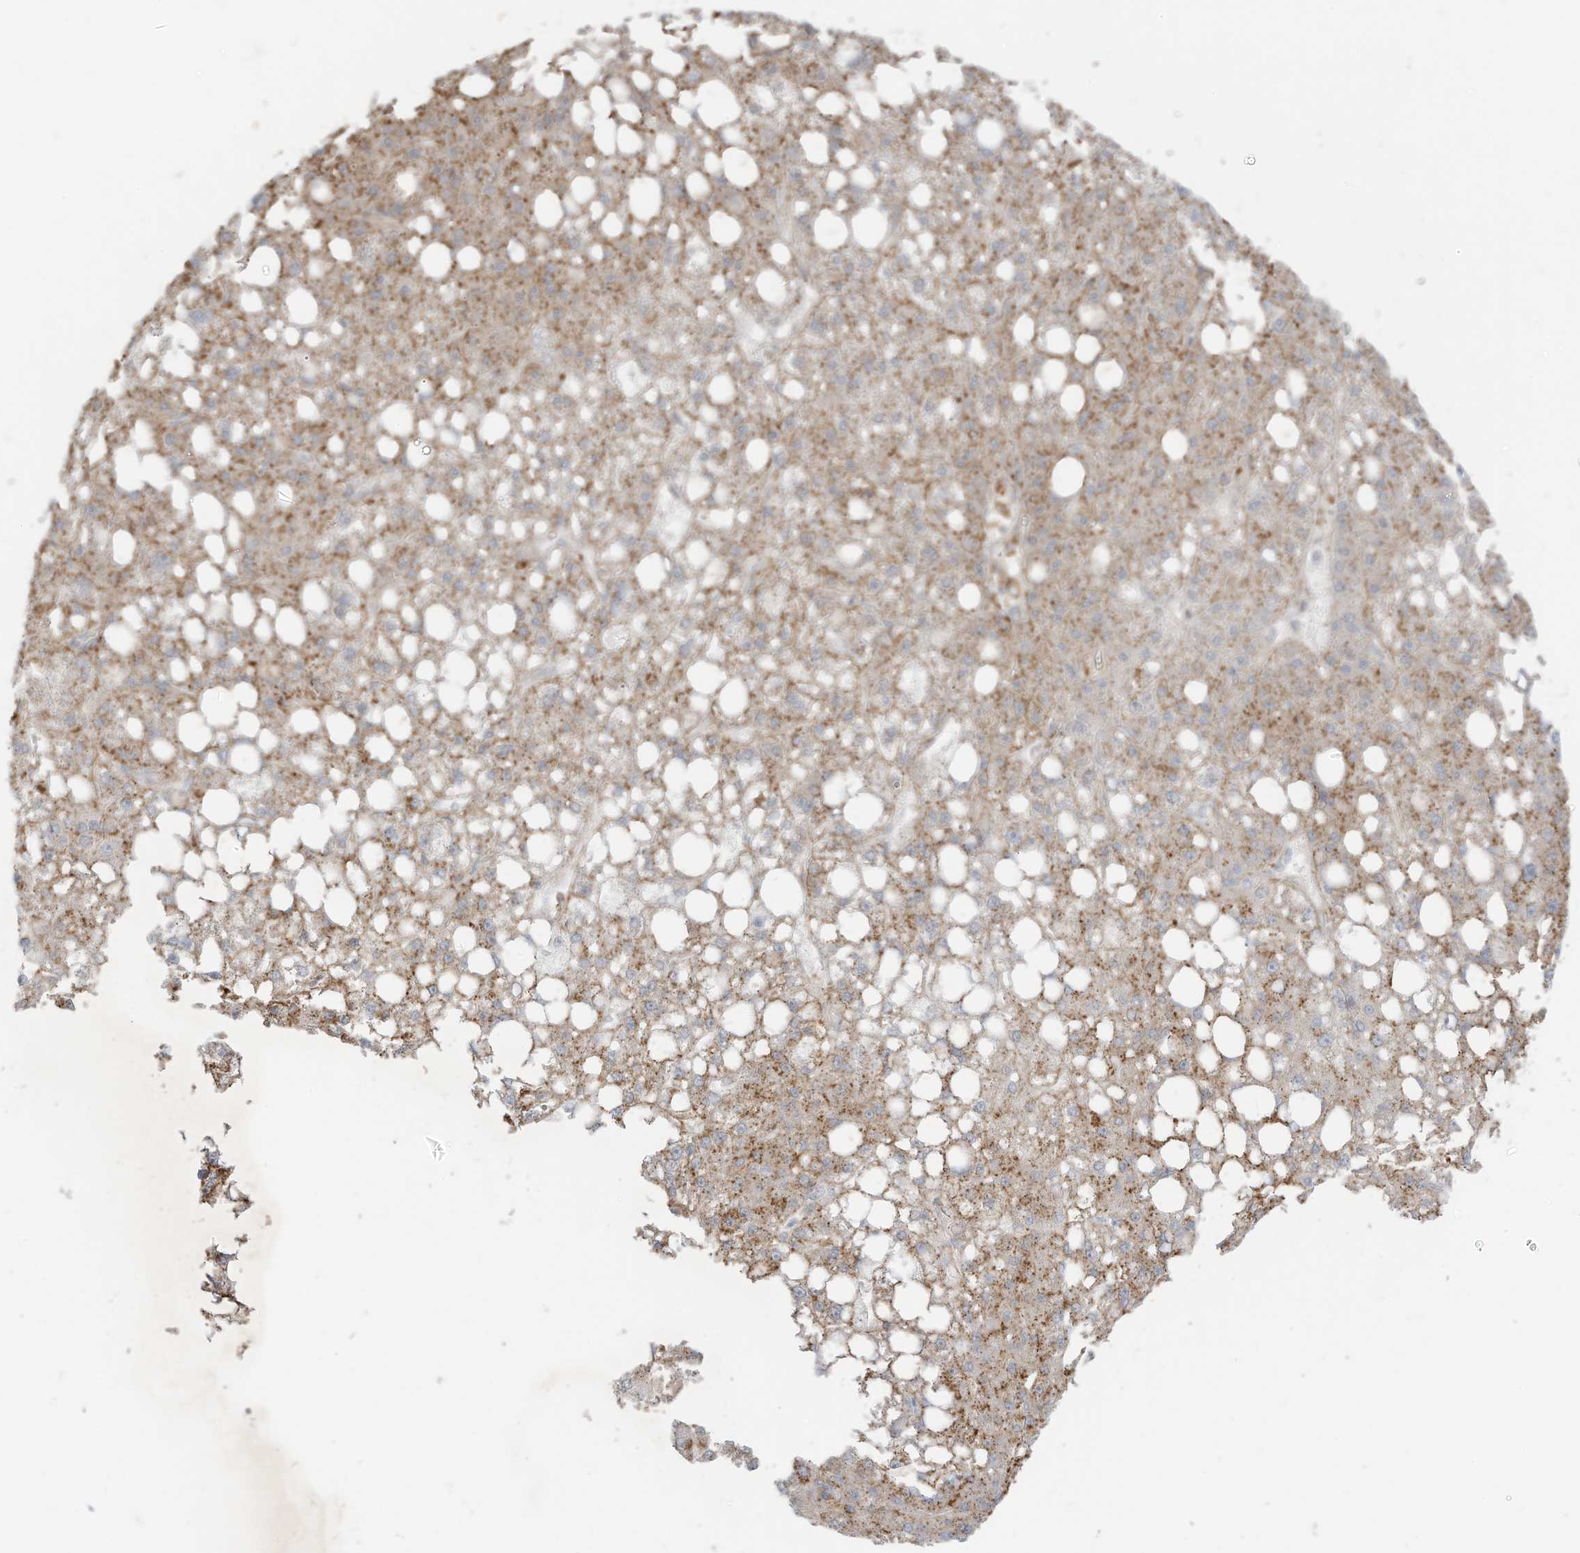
{"staining": {"intensity": "moderate", "quantity": "25%-75%", "location": "cytoplasmic/membranous"}, "tissue": "liver cancer", "cell_type": "Tumor cells", "image_type": "cancer", "snomed": [{"axis": "morphology", "description": "Carcinoma, Hepatocellular, NOS"}, {"axis": "topography", "description": "Liver"}], "caption": "A photomicrograph of liver hepatocellular carcinoma stained for a protein shows moderate cytoplasmic/membranous brown staining in tumor cells. (Brightfield microscopy of DAB IHC at high magnification).", "gene": "N4BP3", "patient": {"sex": "male", "age": 67}}